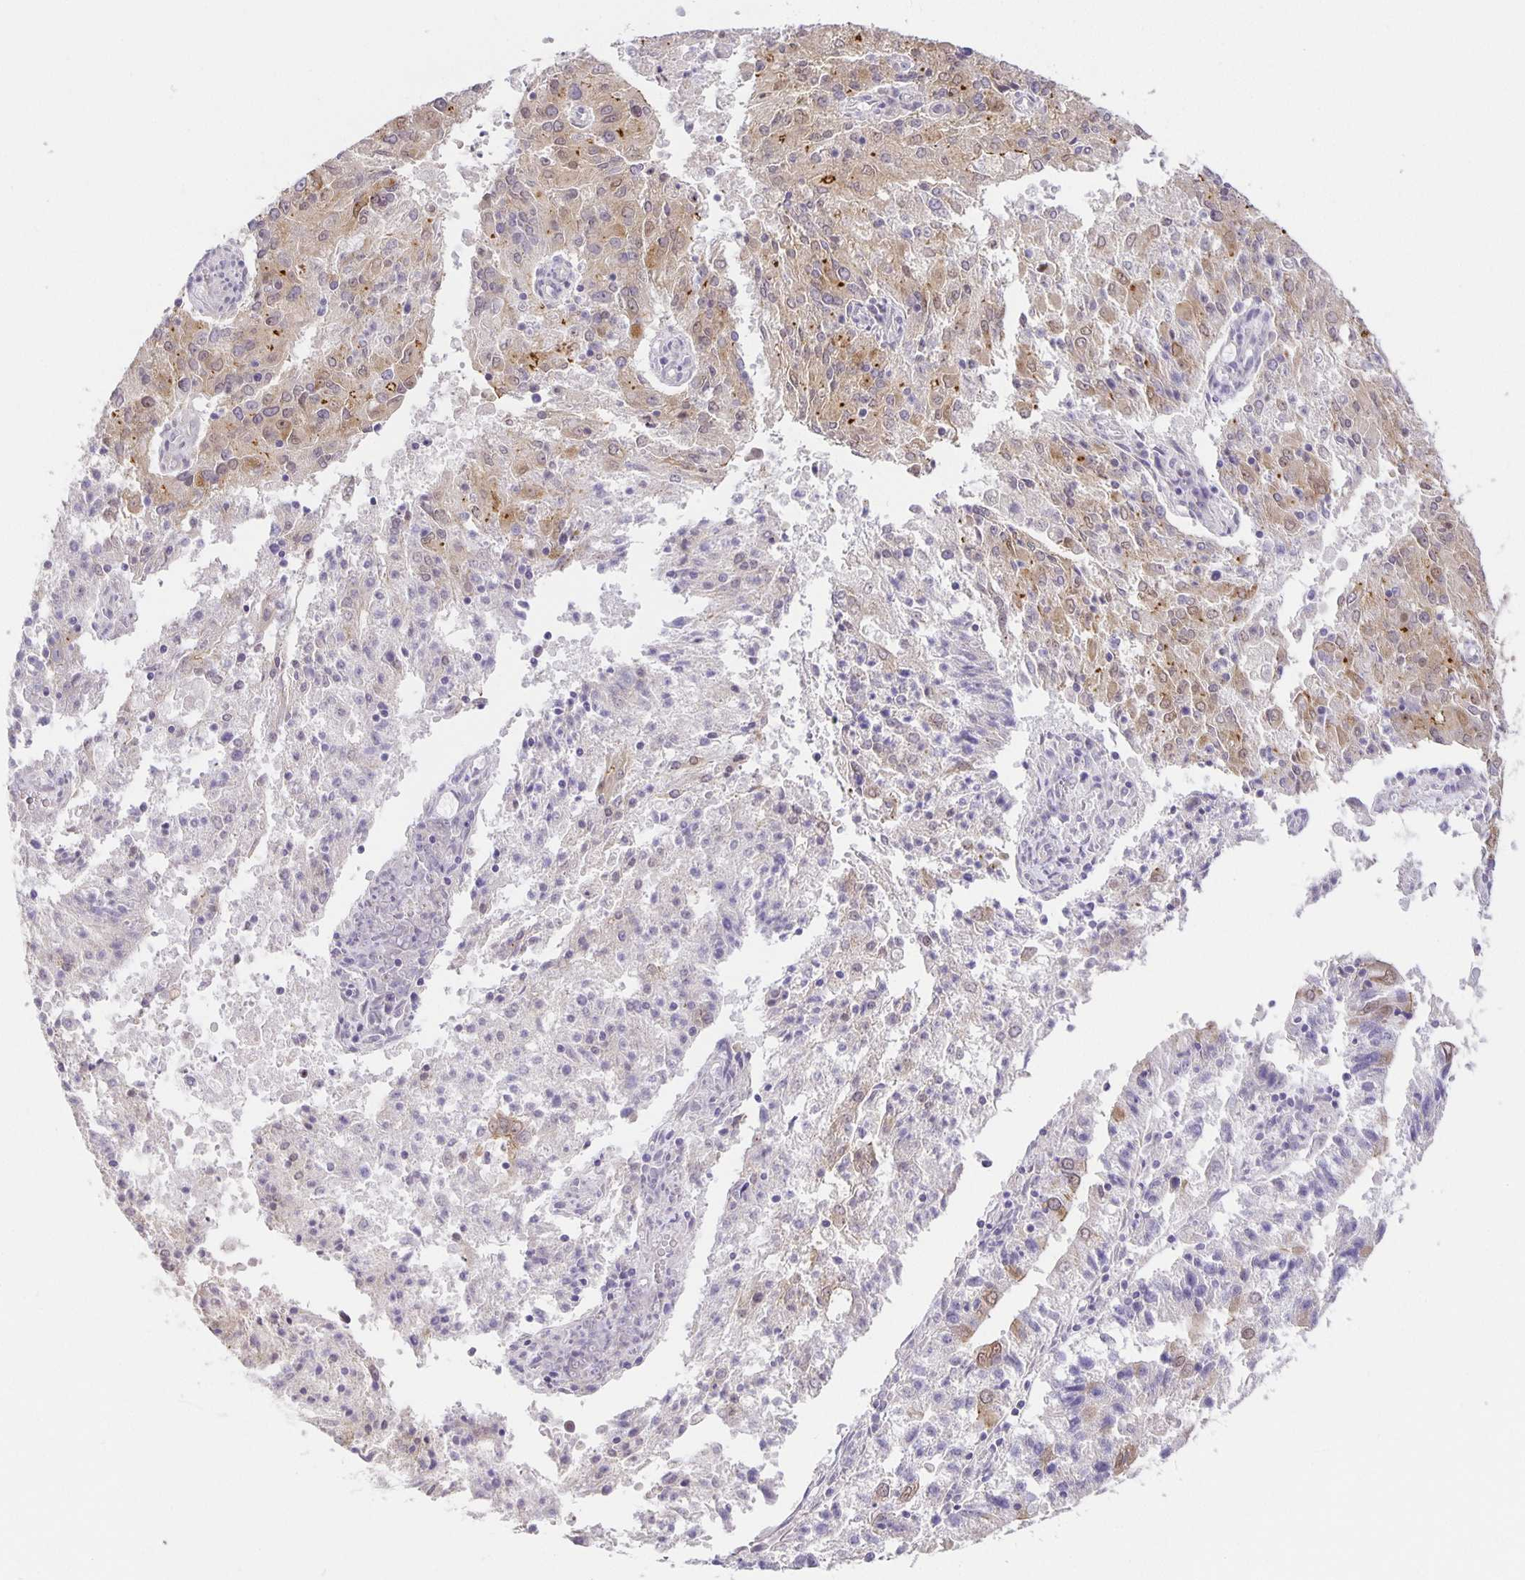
{"staining": {"intensity": "weak", "quantity": "25%-75%", "location": "cytoplasmic/membranous"}, "tissue": "endometrial cancer", "cell_type": "Tumor cells", "image_type": "cancer", "snomed": [{"axis": "morphology", "description": "Adenocarcinoma, NOS"}, {"axis": "topography", "description": "Endometrium"}], "caption": "Immunohistochemistry (IHC) (DAB (3,3'-diaminobenzidine)) staining of endometrial cancer (adenocarcinoma) reveals weak cytoplasmic/membranous protein positivity in about 25%-75% of tumor cells.", "gene": "TJP3", "patient": {"sex": "female", "age": 82}}